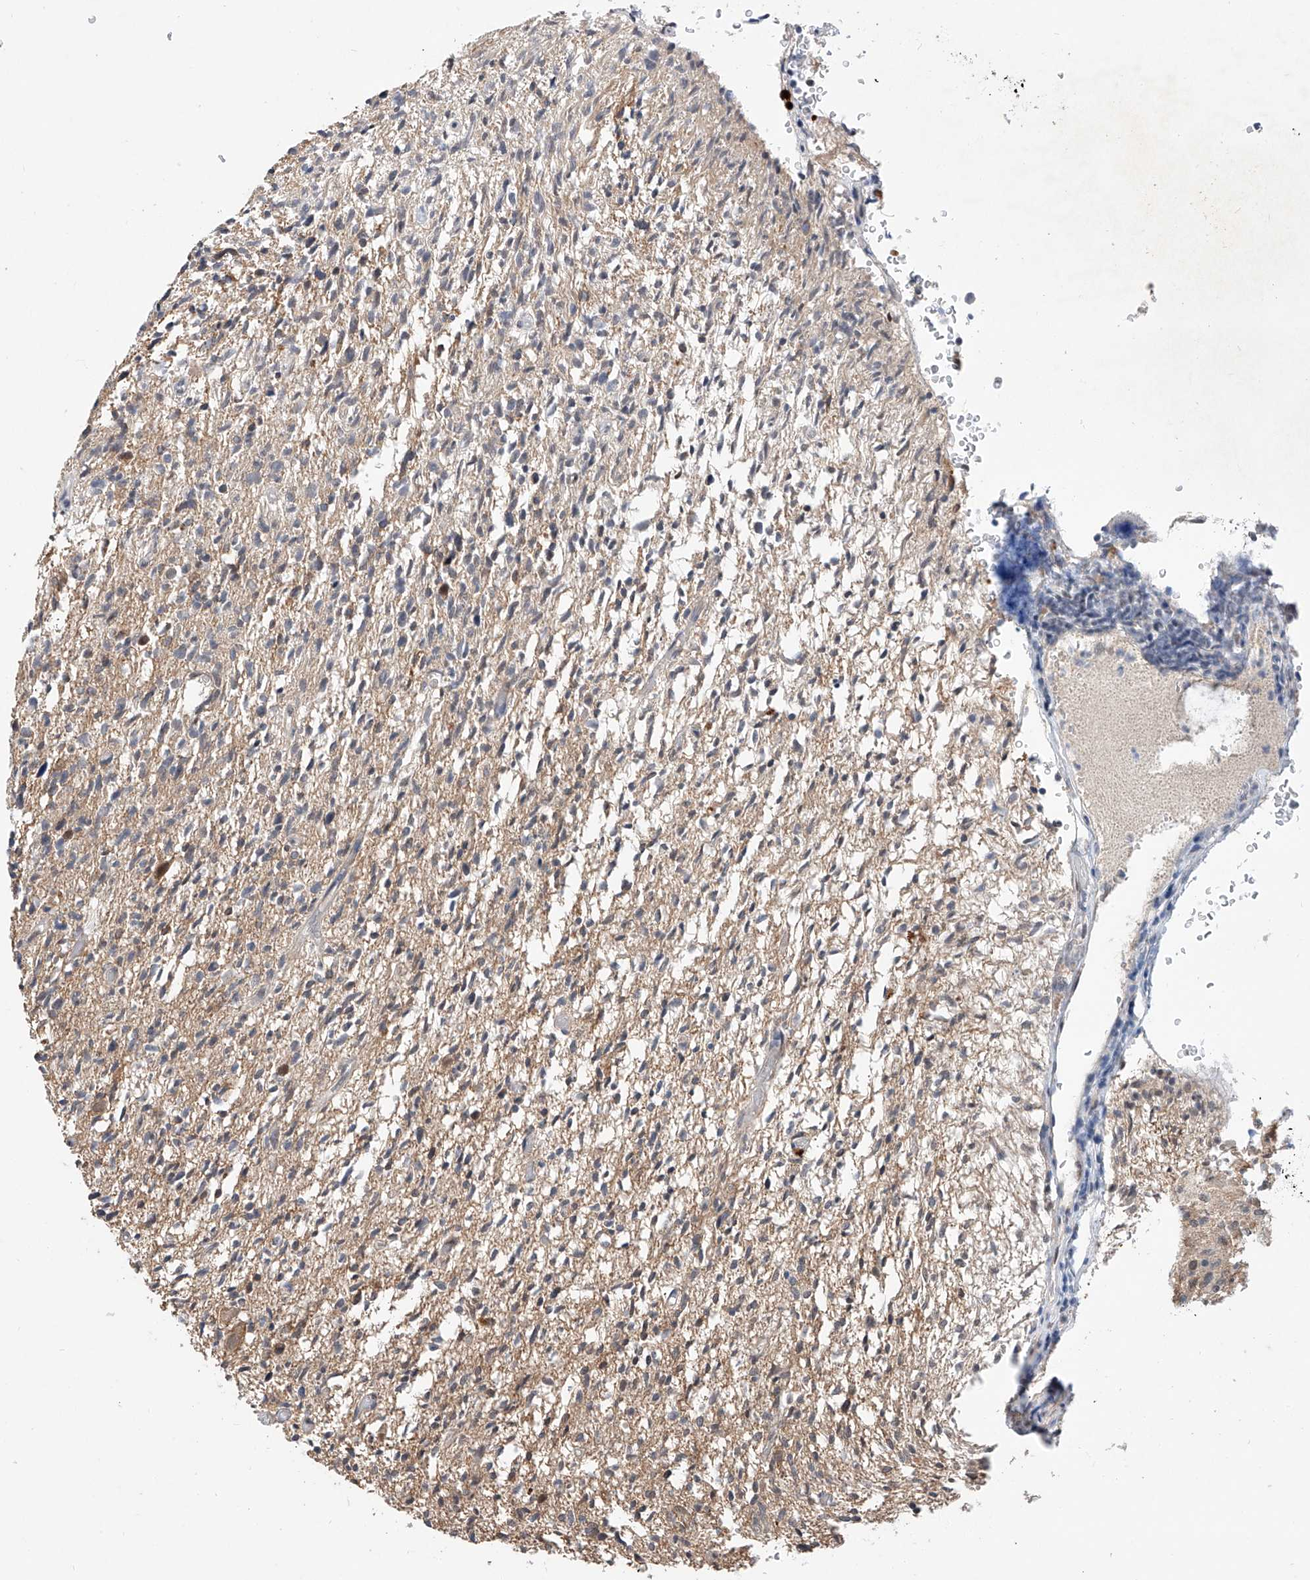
{"staining": {"intensity": "weak", "quantity": "<25%", "location": "cytoplasmic/membranous"}, "tissue": "glioma", "cell_type": "Tumor cells", "image_type": "cancer", "snomed": [{"axis": "morphology", "description": "Glioma, malignant, High grade"}, {"axis": "topography", "description": "Brain"}], "caption": "Tumor cells are negative for brown protein staining in malignant glioma (high-grade).", "gene": "CARMIL3", "patient": {"sex": "female", "age": 57}}